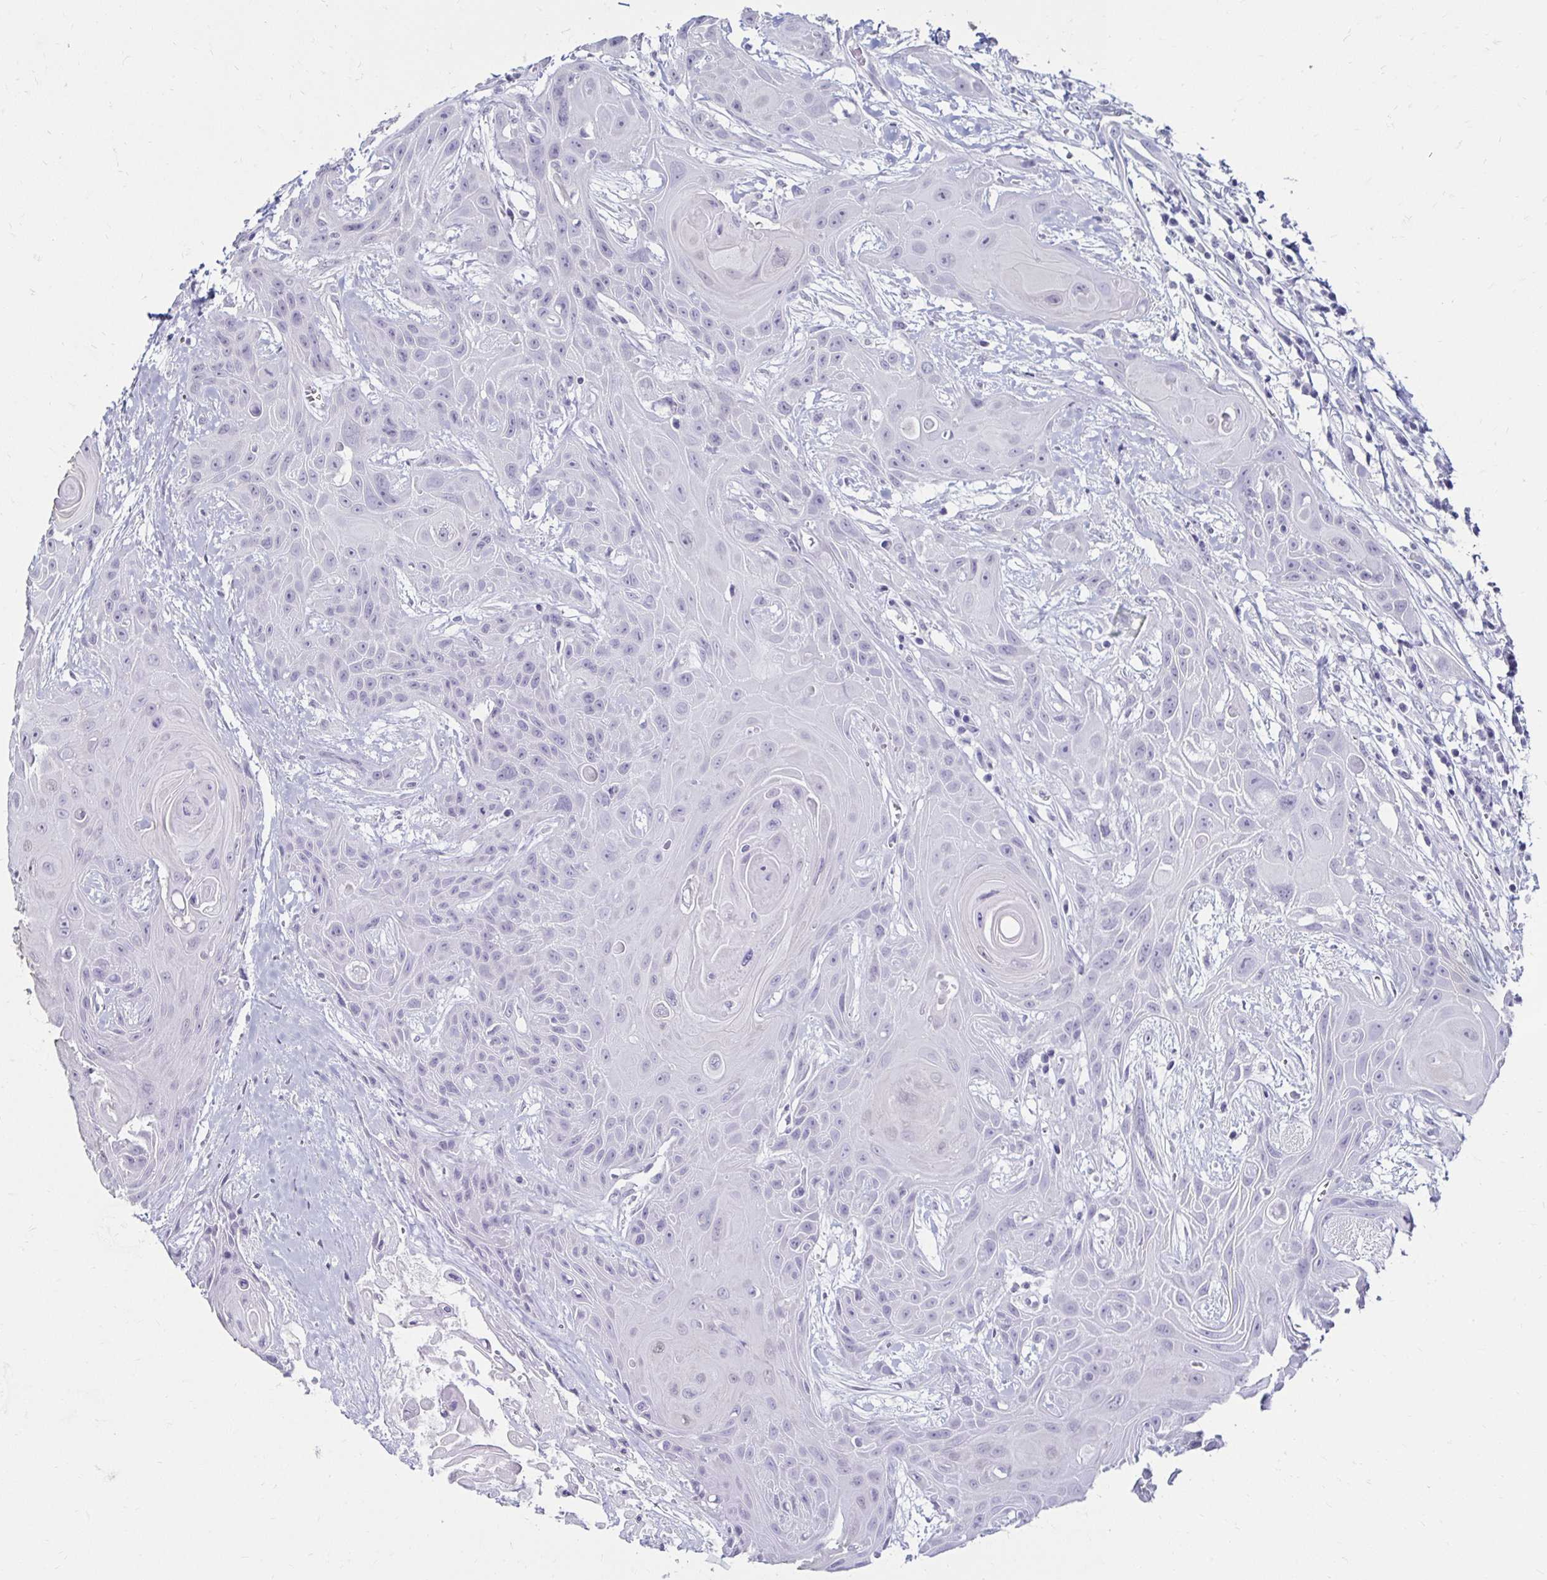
{"staining": {"intensity": "negative", "quantity": "none", "location": "none"}, "tissue": "head and neck cancer", "cell_type": "Tumor cells", "image_type": "cancer", "snomed": [{"axis": "morphology", "description": "Squamous cell carcinoma, NOS"}, {"axis": "topography", "description": "Head-Neck"}], "caption": "IHC of head and neck cancer demonstrates no positivity in tumor cells.", "gene": "TOMM34", "patient": {"sex": "female", "age": 73}}